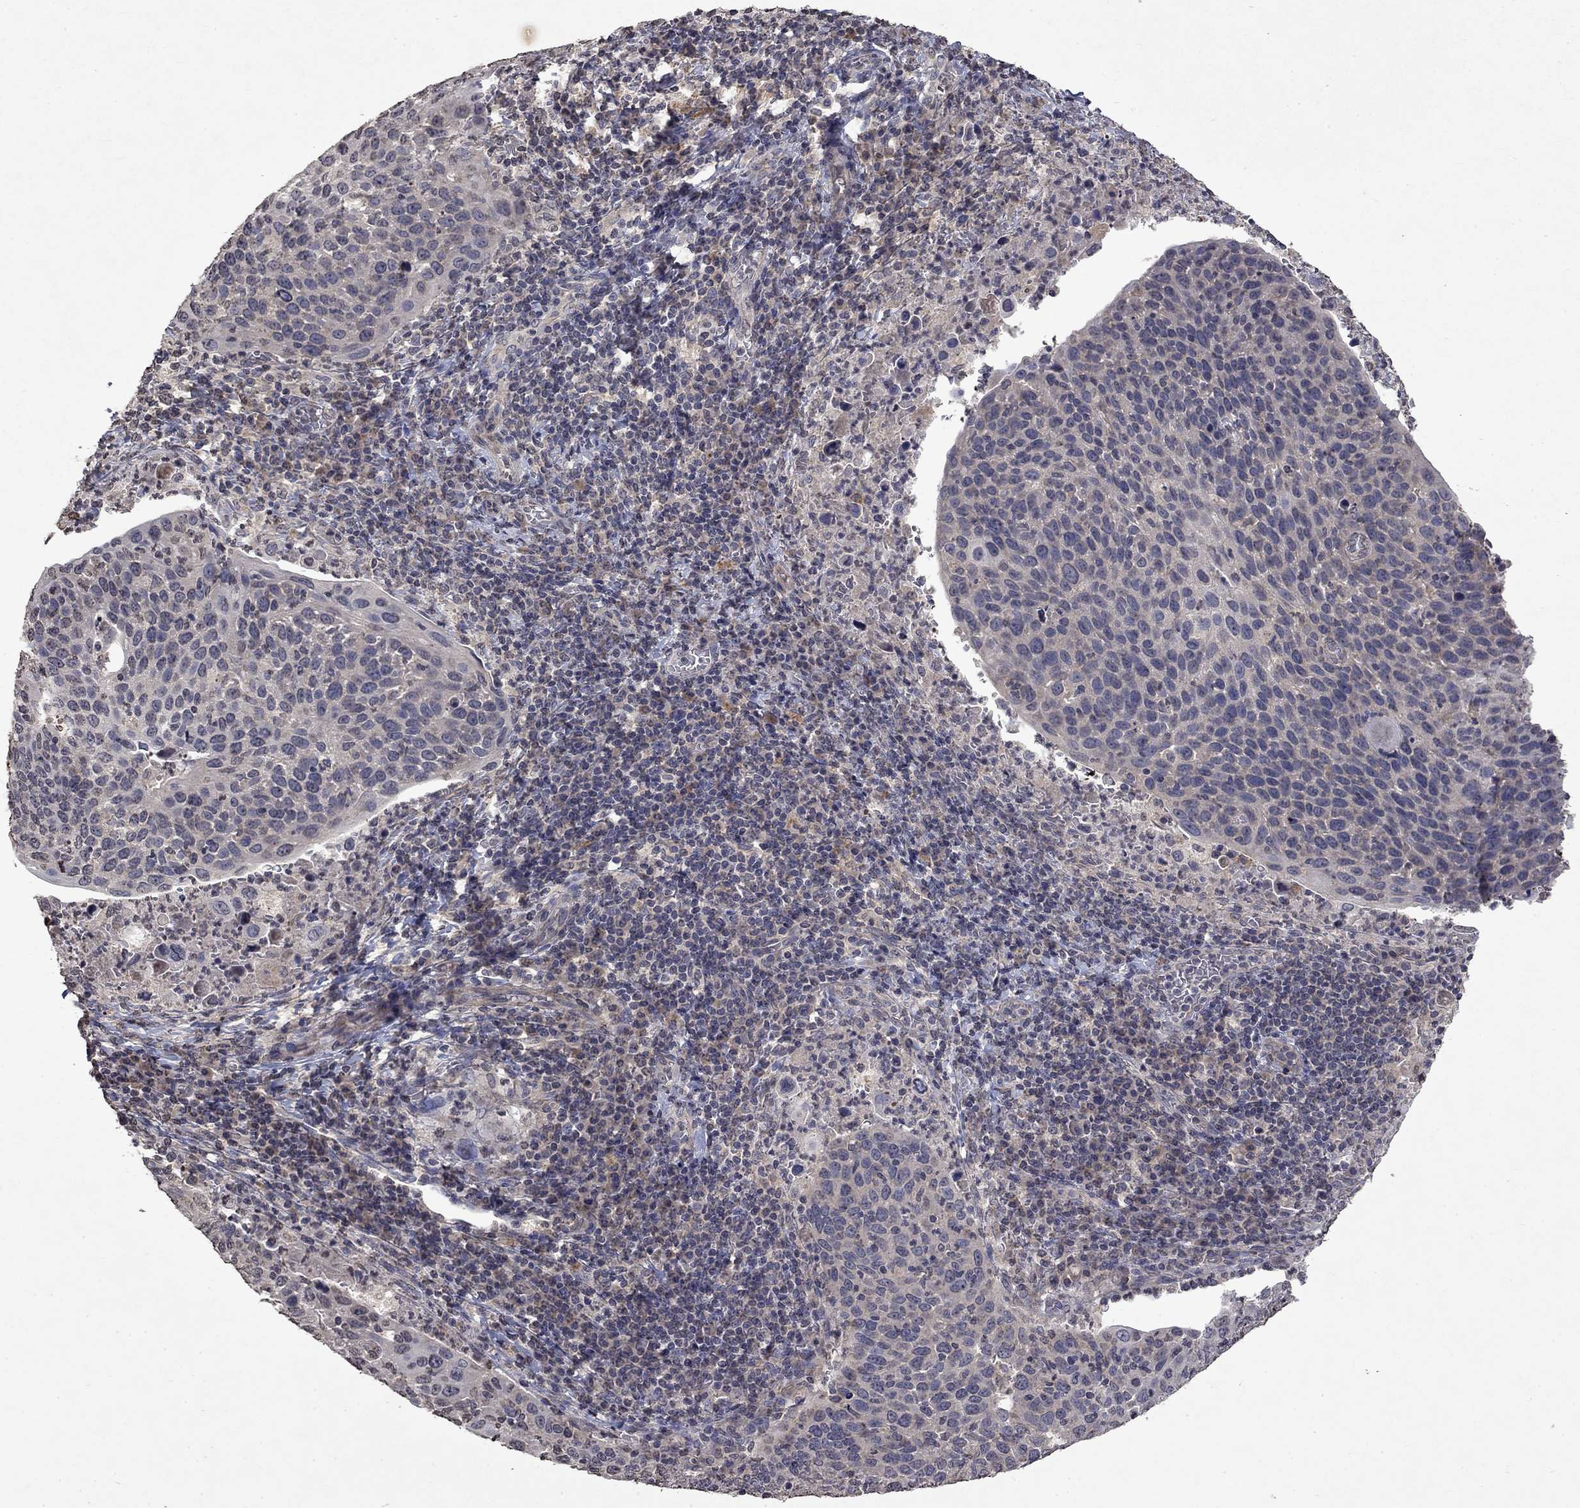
{"staining": {"intensity": "negative", "quantity": "none", "location": "none"}, "tissue": "cervical cancer", "cell_type": "Tumor cells", "image_type": "cancer", "snomed": [{"axis": "morphology", "description": "Squamous cell carcinoma, NOS"}, {"axis": "topography", "description": "Cervix"}], "caption": "A histopathology image of human squamous cell carcinoma (cervical) is negative for staining in tumor cells.", "gene": "TTC38", "patient": {"sex": "female", "age": 54}}